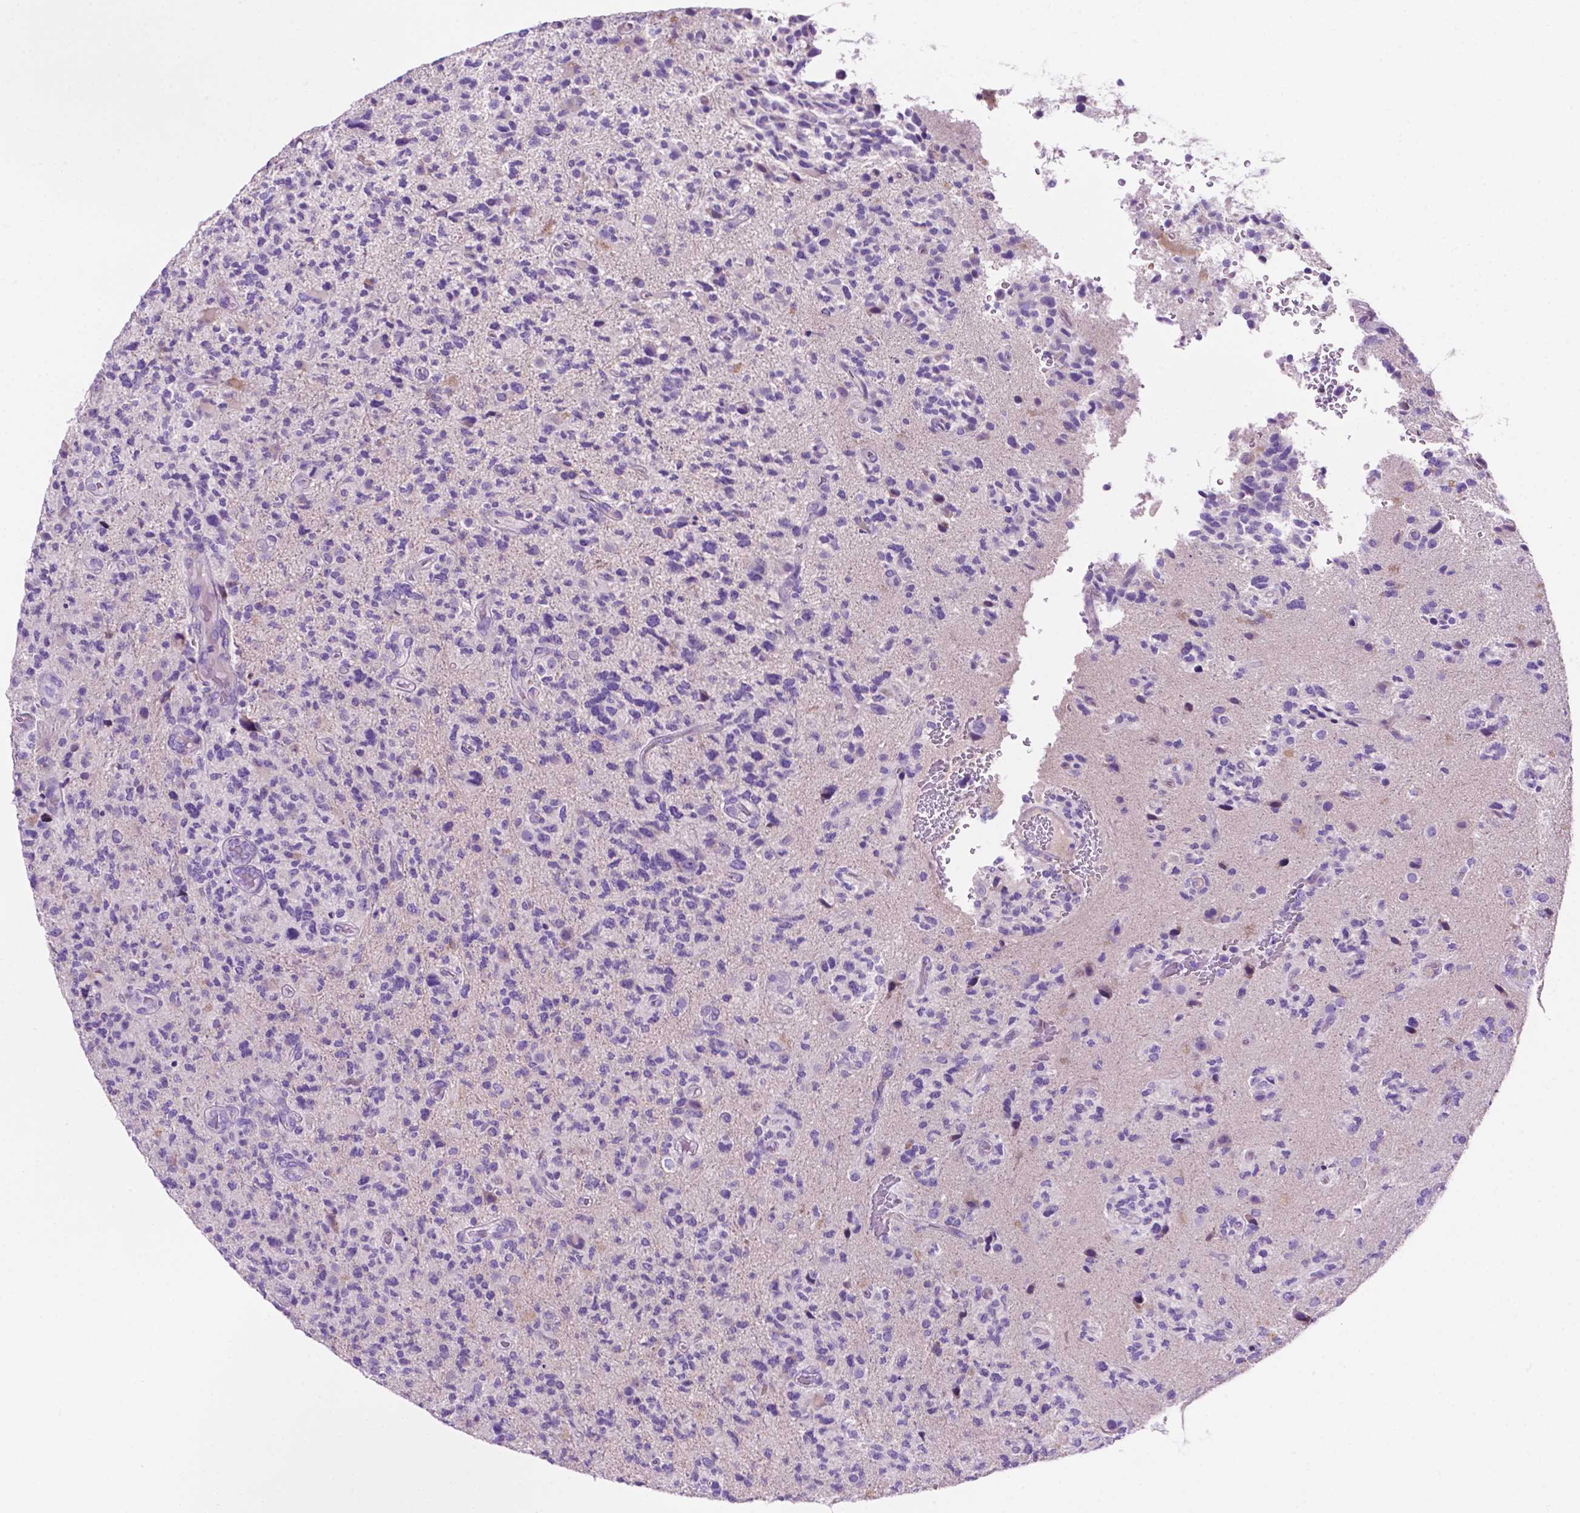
{"staining": {"intensity": "negative", "quantity": "none", "location": "none"}, "tissue": "glioma", "cell_type": "Tumor cells", "image_type": "cancer", "snomed": [{"axis": "morphology", "description": "Glioma, malignant, High grade"}, {"axis": "topography", "description": "Brain"}], "caption": "A high-resolution image shows immunohistochemistry (IHC) staining of glioma, which shows no significant positivity in tumor cells. (DAB immunohistochemistry, high magnification).", "gene": "CEACAM7", "patient": {"sex": "female", "age": 71}}